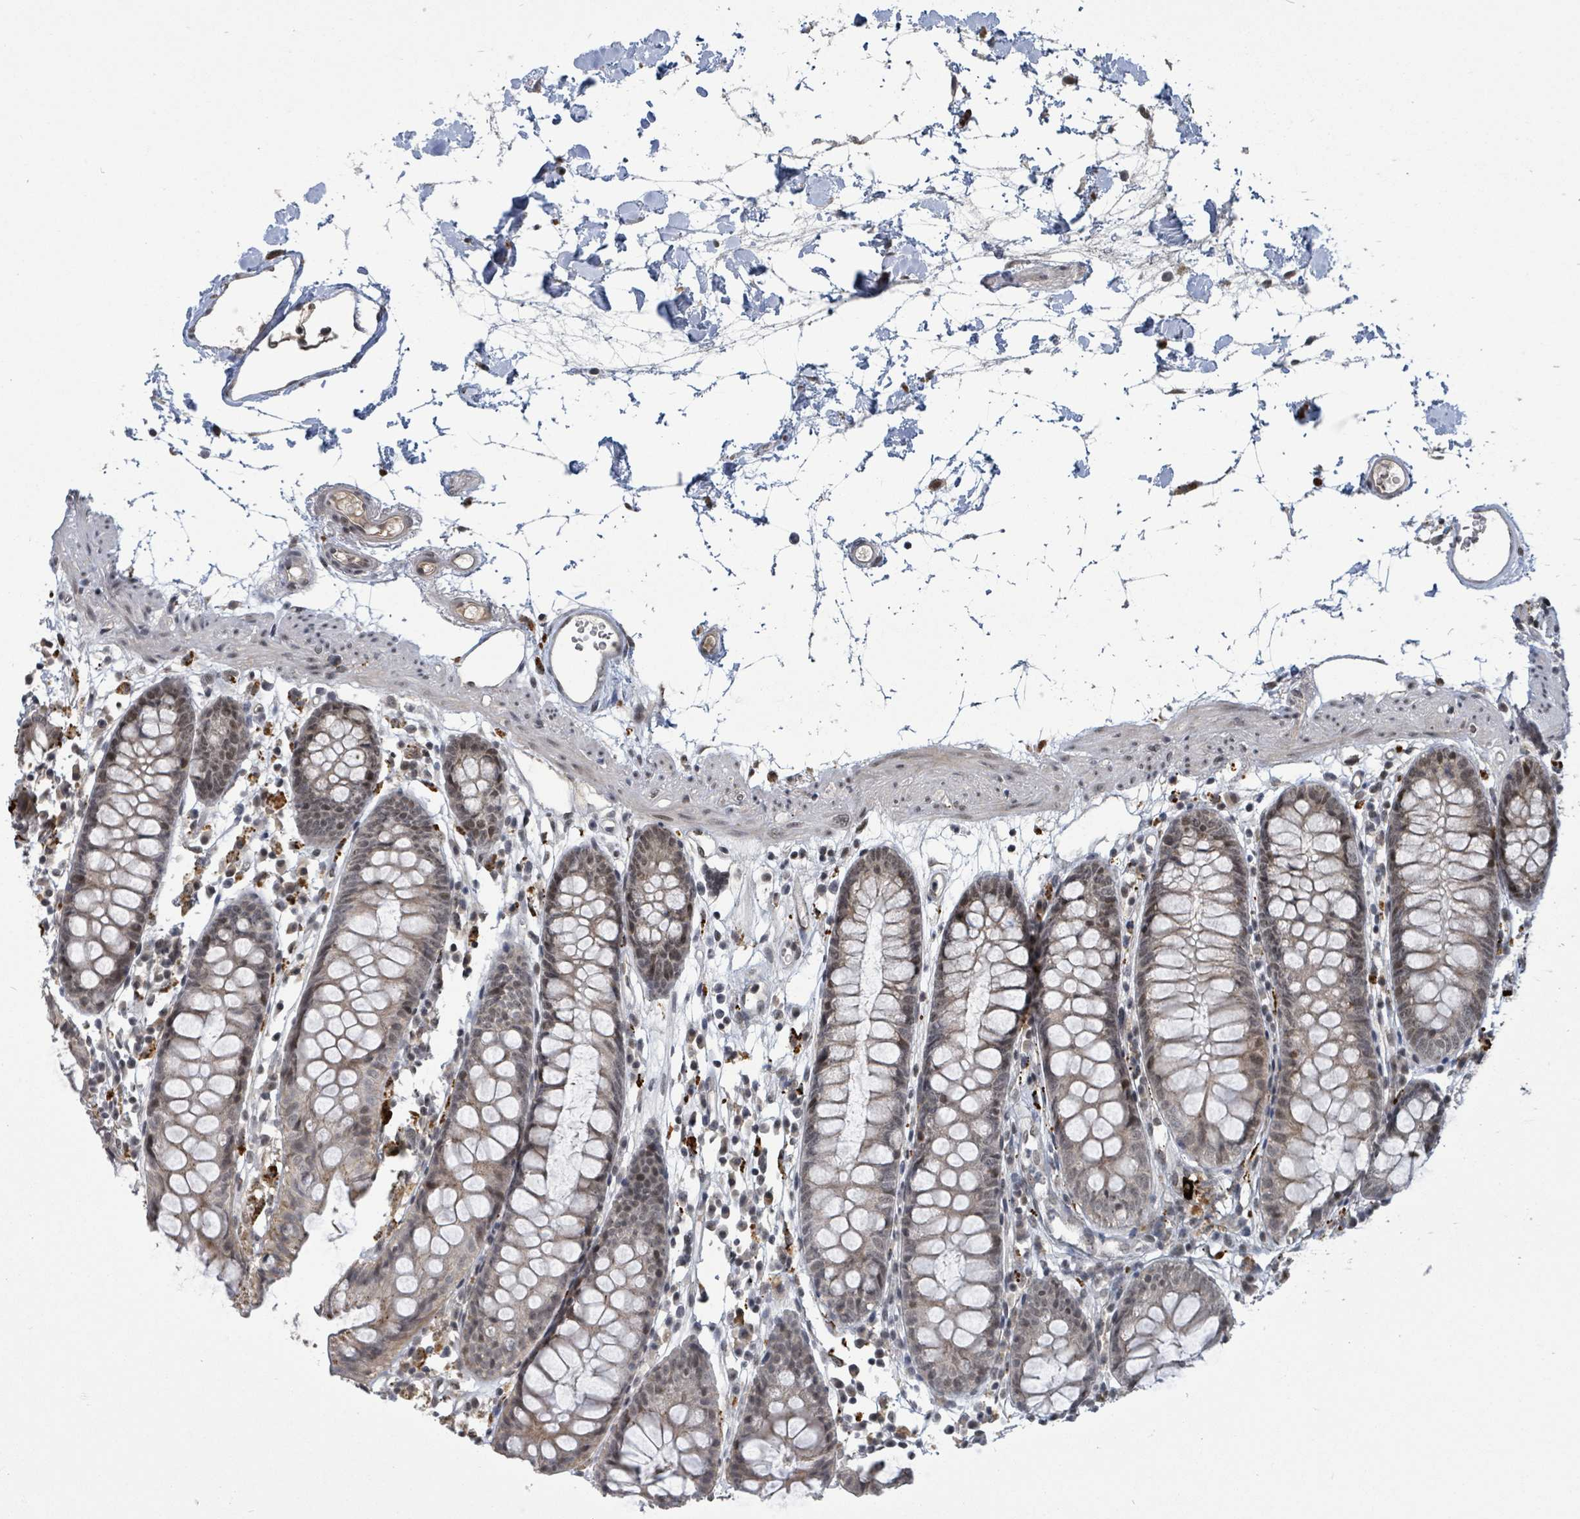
{"staining": {"intensity": "moderate", "quantity": ">75%", "location": "cytoplasmic/membranous,nuclear"}, "tissue": "colon", "cell_type": "Endothelial cells", "image_type": "normal", "snomed": [{"axis": "morphology", "description": "Normal tissue, NOS"}, {"axis": "topography", "description": "Colon"}], "caption": "IHC staining of unremarkable colon, which demonstrates medium levels of moderate cytoplasmic/membranous,nuclear positivity in about >75% of endothelial cells indicating moderate cytoplasmic/membranous,nuclear protein staining. The staining was performed using DAB (brown) for protein detection and nuclei were counterstained in hematoxylin (blue).", "gene": "ZBTB14", "patient": {"sex": "female", "age": 82}}